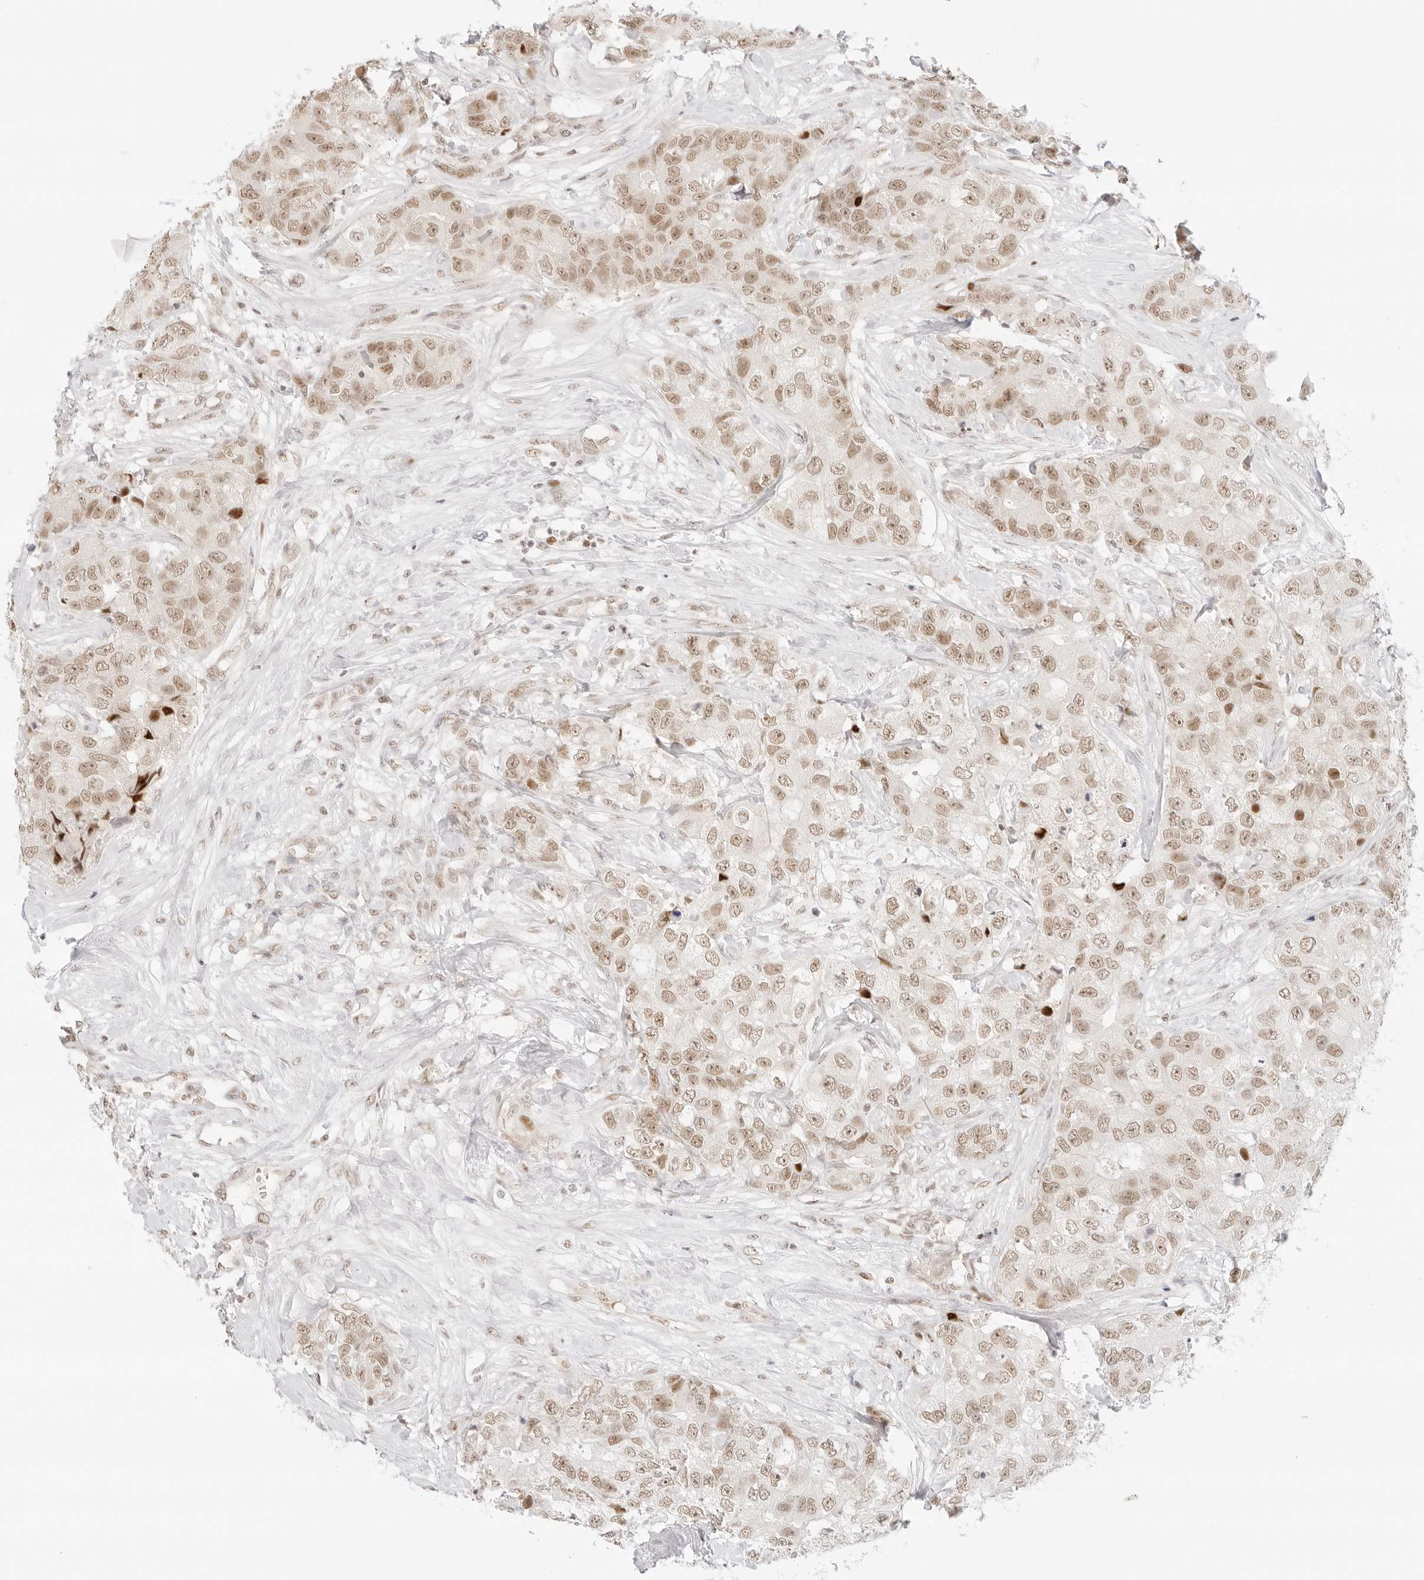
{"staining": {"intensity": "moderate", "quantity": ">75%", "location": "nuclear"}, "tissue": "breast cancer", "cell_type": "Tumor cells", "image_type": "cancer", "snomed": [{"axis": "morphology", "description": "Duct carcinoma"}, {"axis": "topography", "description": "Breast"}], "caption": "Immunohistochemistry image of breast infiltrating ductal carcinoma stained for a protein (brown), which demonstrates medium levels of moderate nuclear positivity in approximately >75% of tumor cells.", "gene": "ITGA6", "patient": {"sex": "female", "age": 62}}